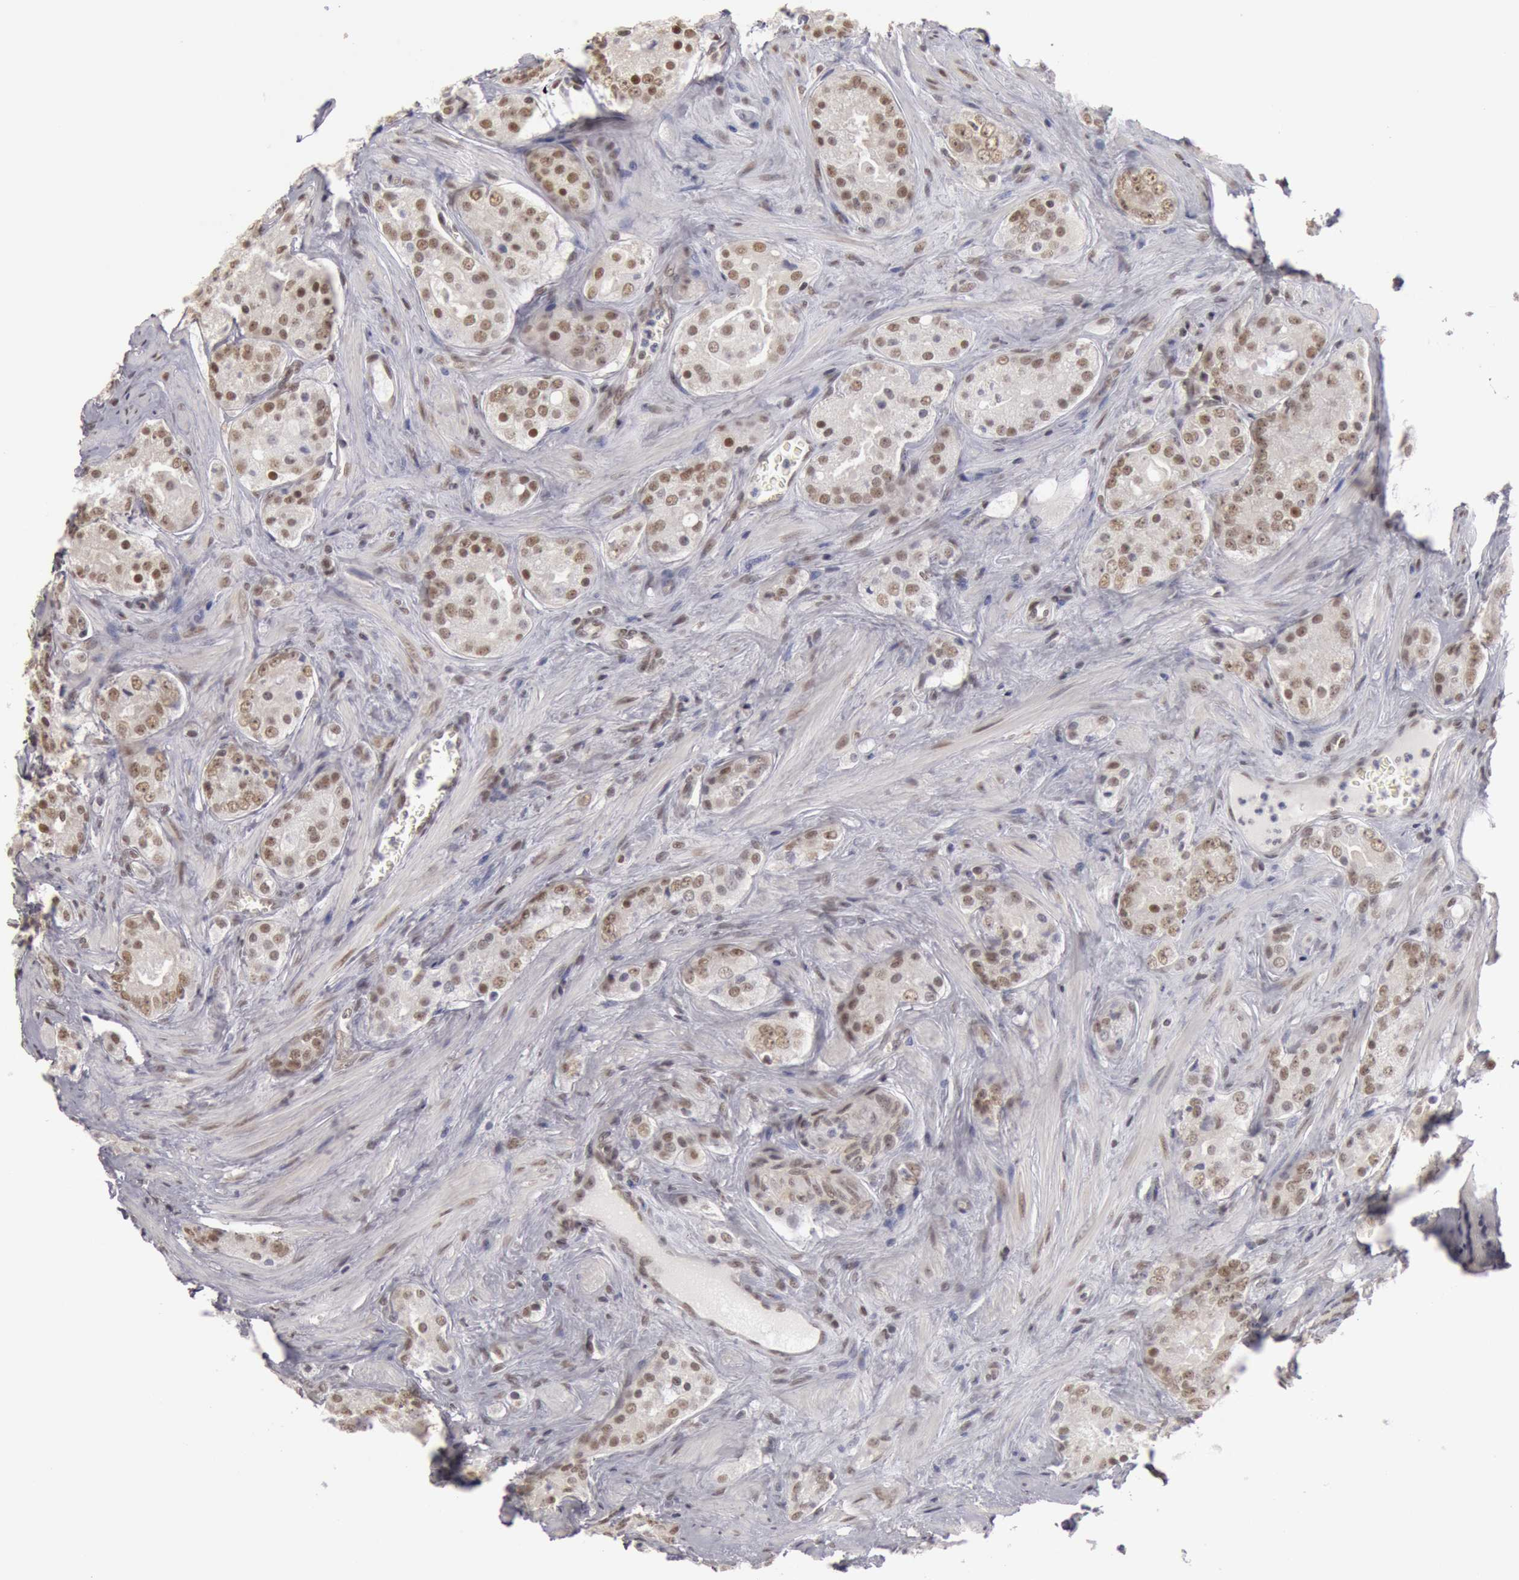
{"staining": {"intensity": "weak", "quantity": "25%-75%", "location": "nuclear"}, "tissue": "prostate cancer", "cell_type": "Tumor cells", "image_type": "cancer", "snomed": [{"axis": "morphology", "description": "Adenocarcinoma, Medium grade"}, {"axis": "topography", "description": "Prostate"}], "caption": "Protein analysis of adenocarcinoma (medium-grade) (prostate) tissue demonstrates weak nuclear expression in approximately 25%-75% of tumor cells. The staining was performed using DAB, with brown indicating positive protein expression. Nuclei are stained blue with hematoxylin.", "gene": "ESS2", "patient": {"sex": "male", "age": 60}}